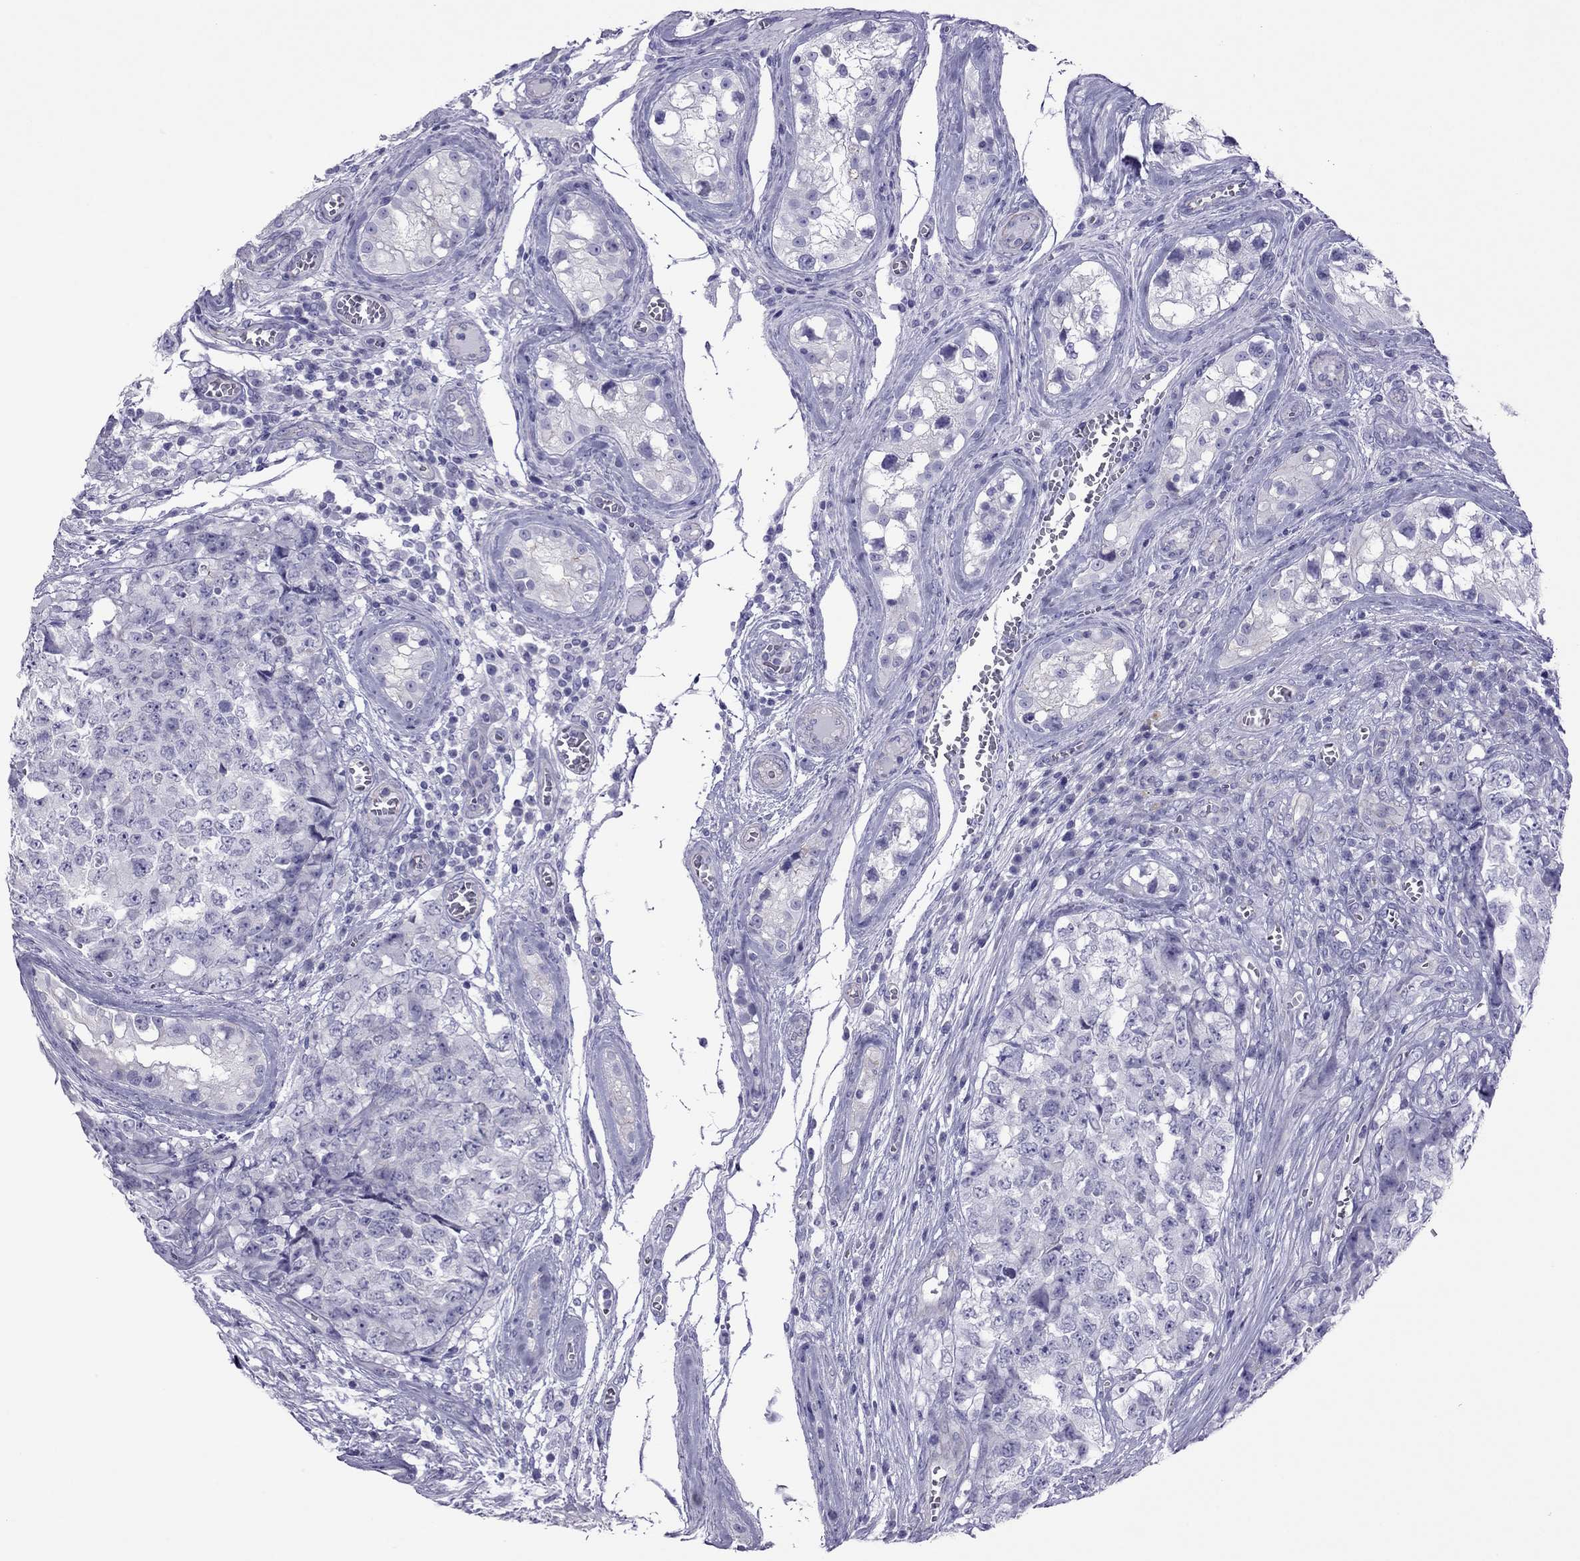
{"staining": {"intensity": "negative", "quantity": "none", "location": "none"}, "tissue": "testis cancer", "cell_type": "Tumor cells", "image_type": "cancer", "snomed": [{"axis": "morphology", "description": "Carcinoma, Embryonal, NOS"}, {"axis": "topography", "description": "Testis"}], "caption": "Immunohistochemistry (IHC) histopathology image of human embryonal carcinoma (testis) stained for a protein (brown), which reveals no positivity in tumor cells.", "gene": "MYL11", "patient": {"sex": "male", "age": 23}}